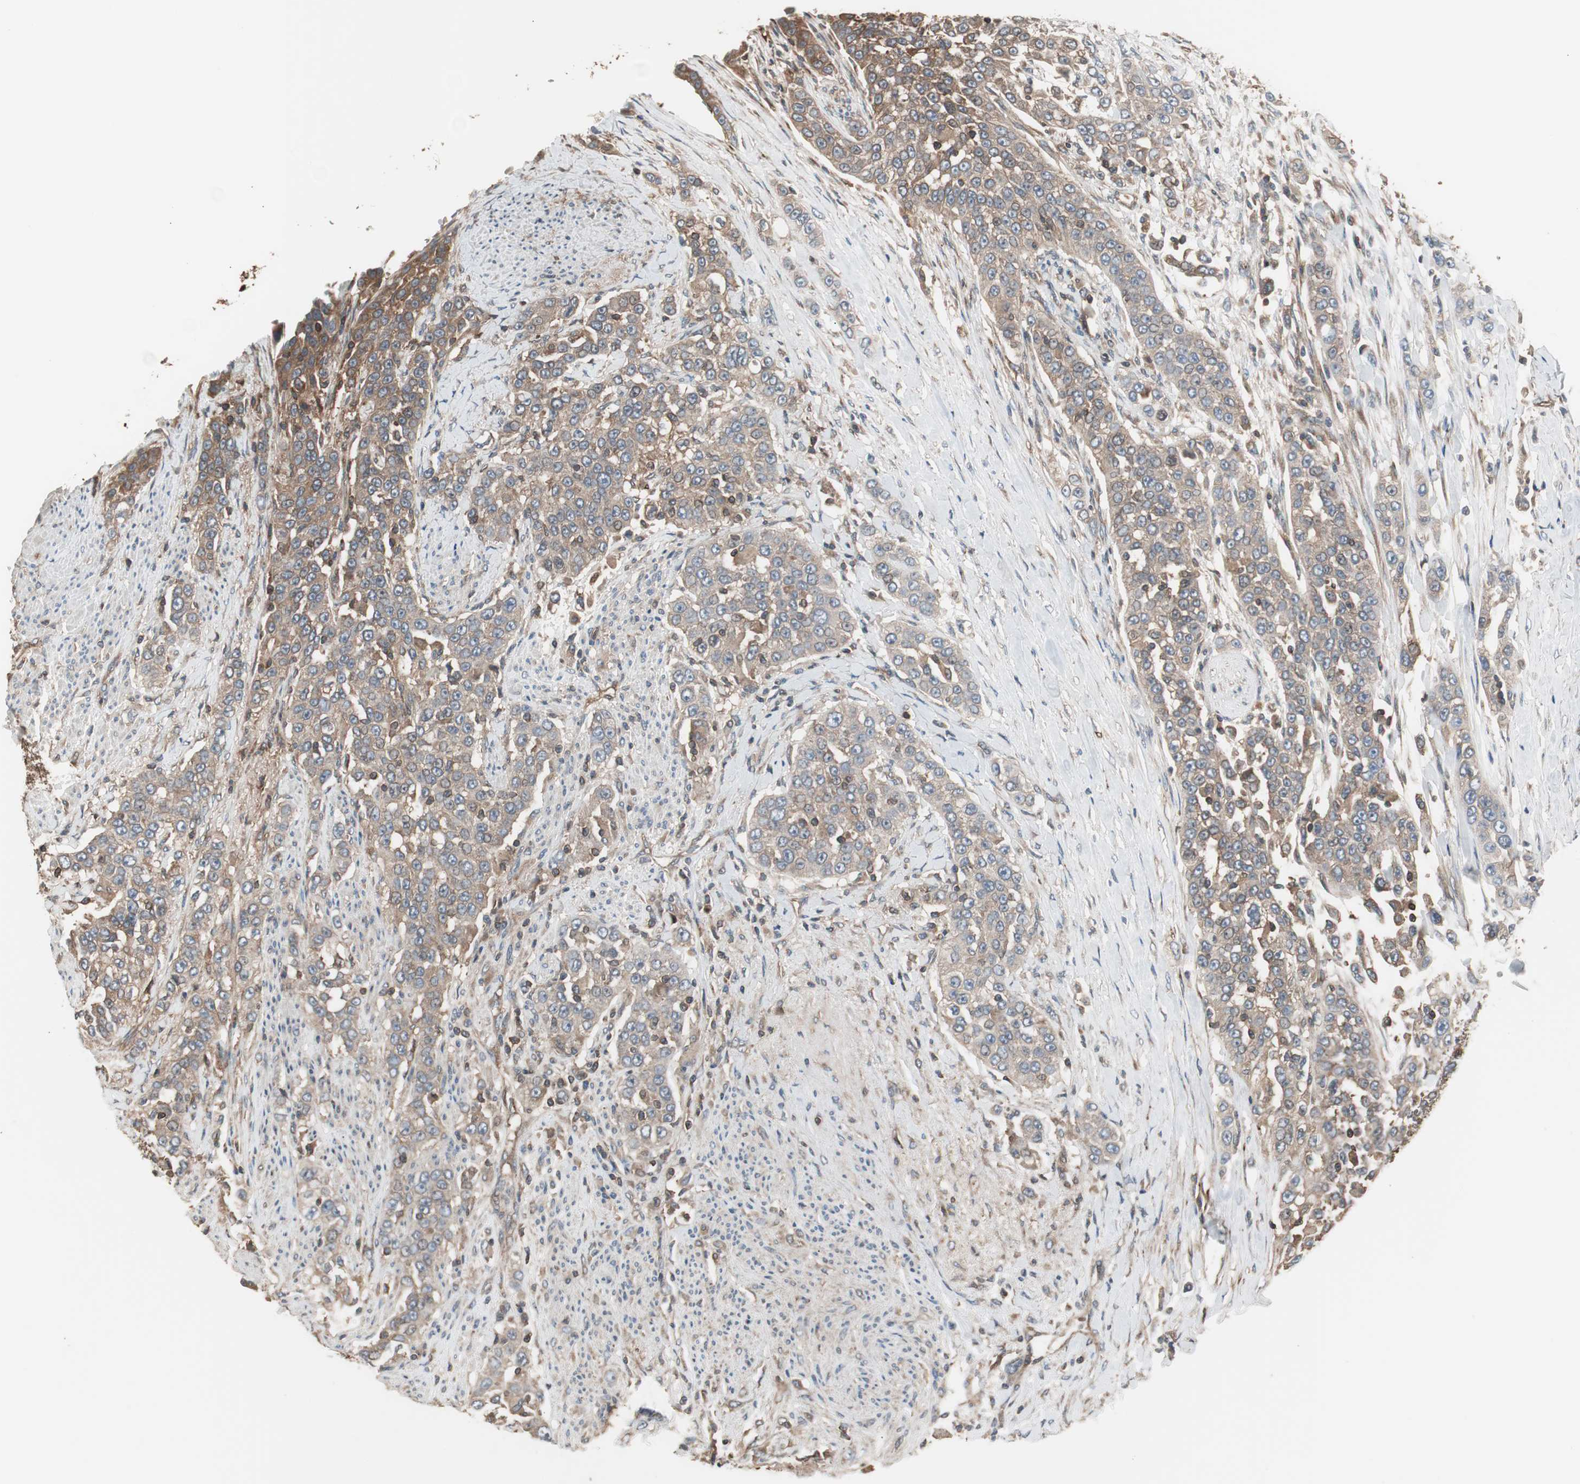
{"staining": {"intensity": "moderate", "quantity": ">75%", "location": "cytoplasmic/membranous"}, "tissue": "urothelial cancer", "cell_type": "Tumor cells", "image_type": "cancer", "snomed": [{"axis": "morphology", "description": "Urothelial carcinoma, High grade"}, {"axis": "topography", "description": "Urinary bladder"}], "caption": "IHC of human urothelial carcinoma (high-grade) reveals medium levels of moderate cytoplasmic/membranous positivity in about >75% of tumor cells. (Stains: DAB in brown, nuclei in blue, Microscopy: brightfield microscopy at high magnification).", "gene": "CAPNS1", "patient": {"sex": "female", "age": 80}}